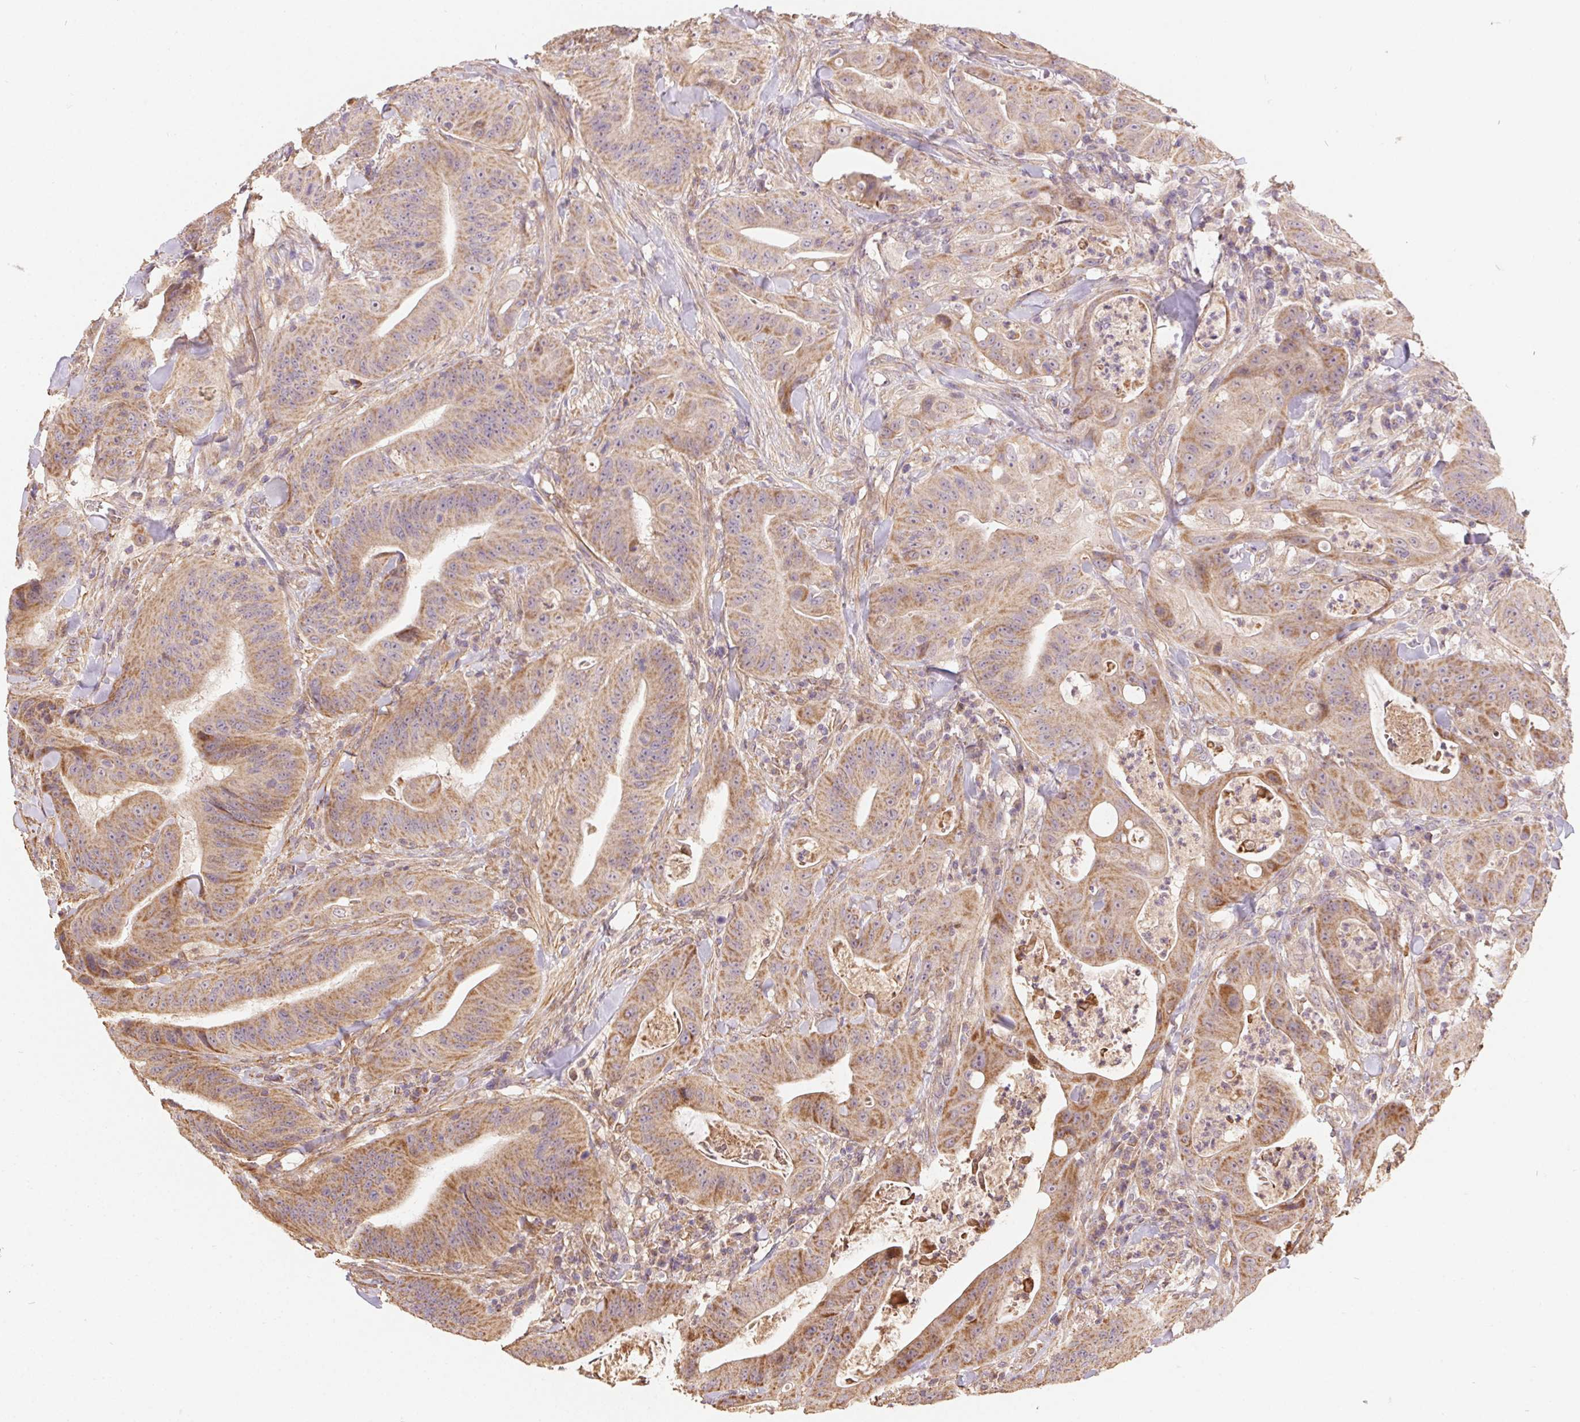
{"staining": {"intensity": "moderate", "quantity": ">75%", "location": "cytoplasmic/membranous"}, "tissue": "colorectal cancer", "cell_type": "Tumor cells", "image_type": "cancer", "snomed": [{"axis": "morphology", "description": "Adenocarcinoma, NOS"}, {"axis": "topography", "description": "Colon"}], "caption": "Immunohistochemical staining of human adenocarcinoma (colorectal) displays medium levels of moderate cytoplasmic/membranous positivity in approximately >75% of tumor cells.", "gene": "REV3L", "patient": {"sex": "male", "age": 33}}